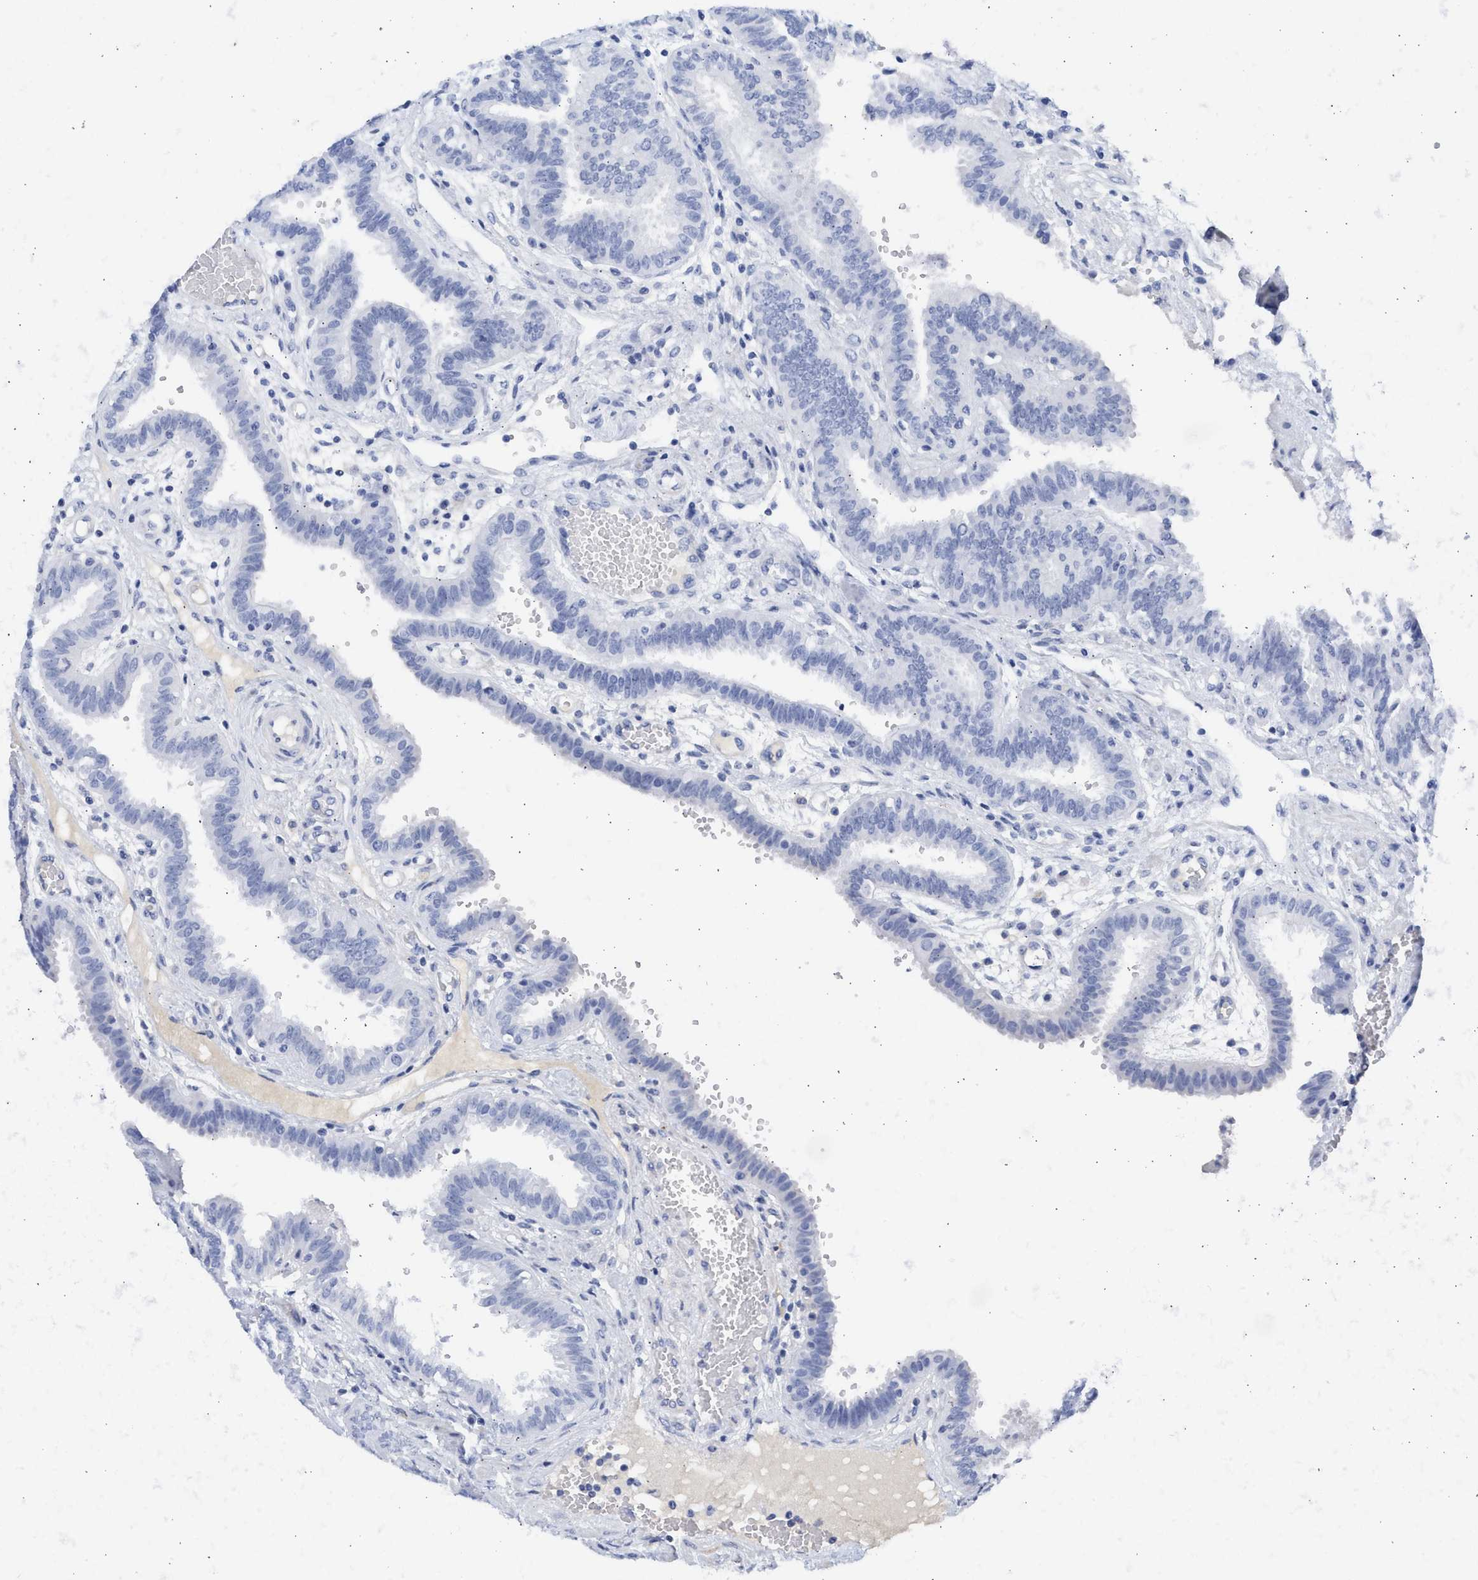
{"staining": {"intensity": "negative", "quantity": "none", "location": "none"}, "tissue": "fallopian tube", "cell_type": "Glandular cells", "image_type": "normal", "snomed": [{"axis": "morphology", "description": "Normal tissue, NOS"}, {"axis": "topography", "description": "Fallopian tube"}, {"axis": "topography", "description": "Placenta"}], "caption": "High power microscopy image of an immunohistochemistry (IHC) photomicrograph of unremarkable fallopian tube, revealing no significant positivity in glandular cells. (DAB (3,3'-diaminobenzidine) immunohistochemistry visualized using brightfield microscopy, high magnification).", "gene": "SPATA3", "patient": {"sex": "female", "age": 32}}